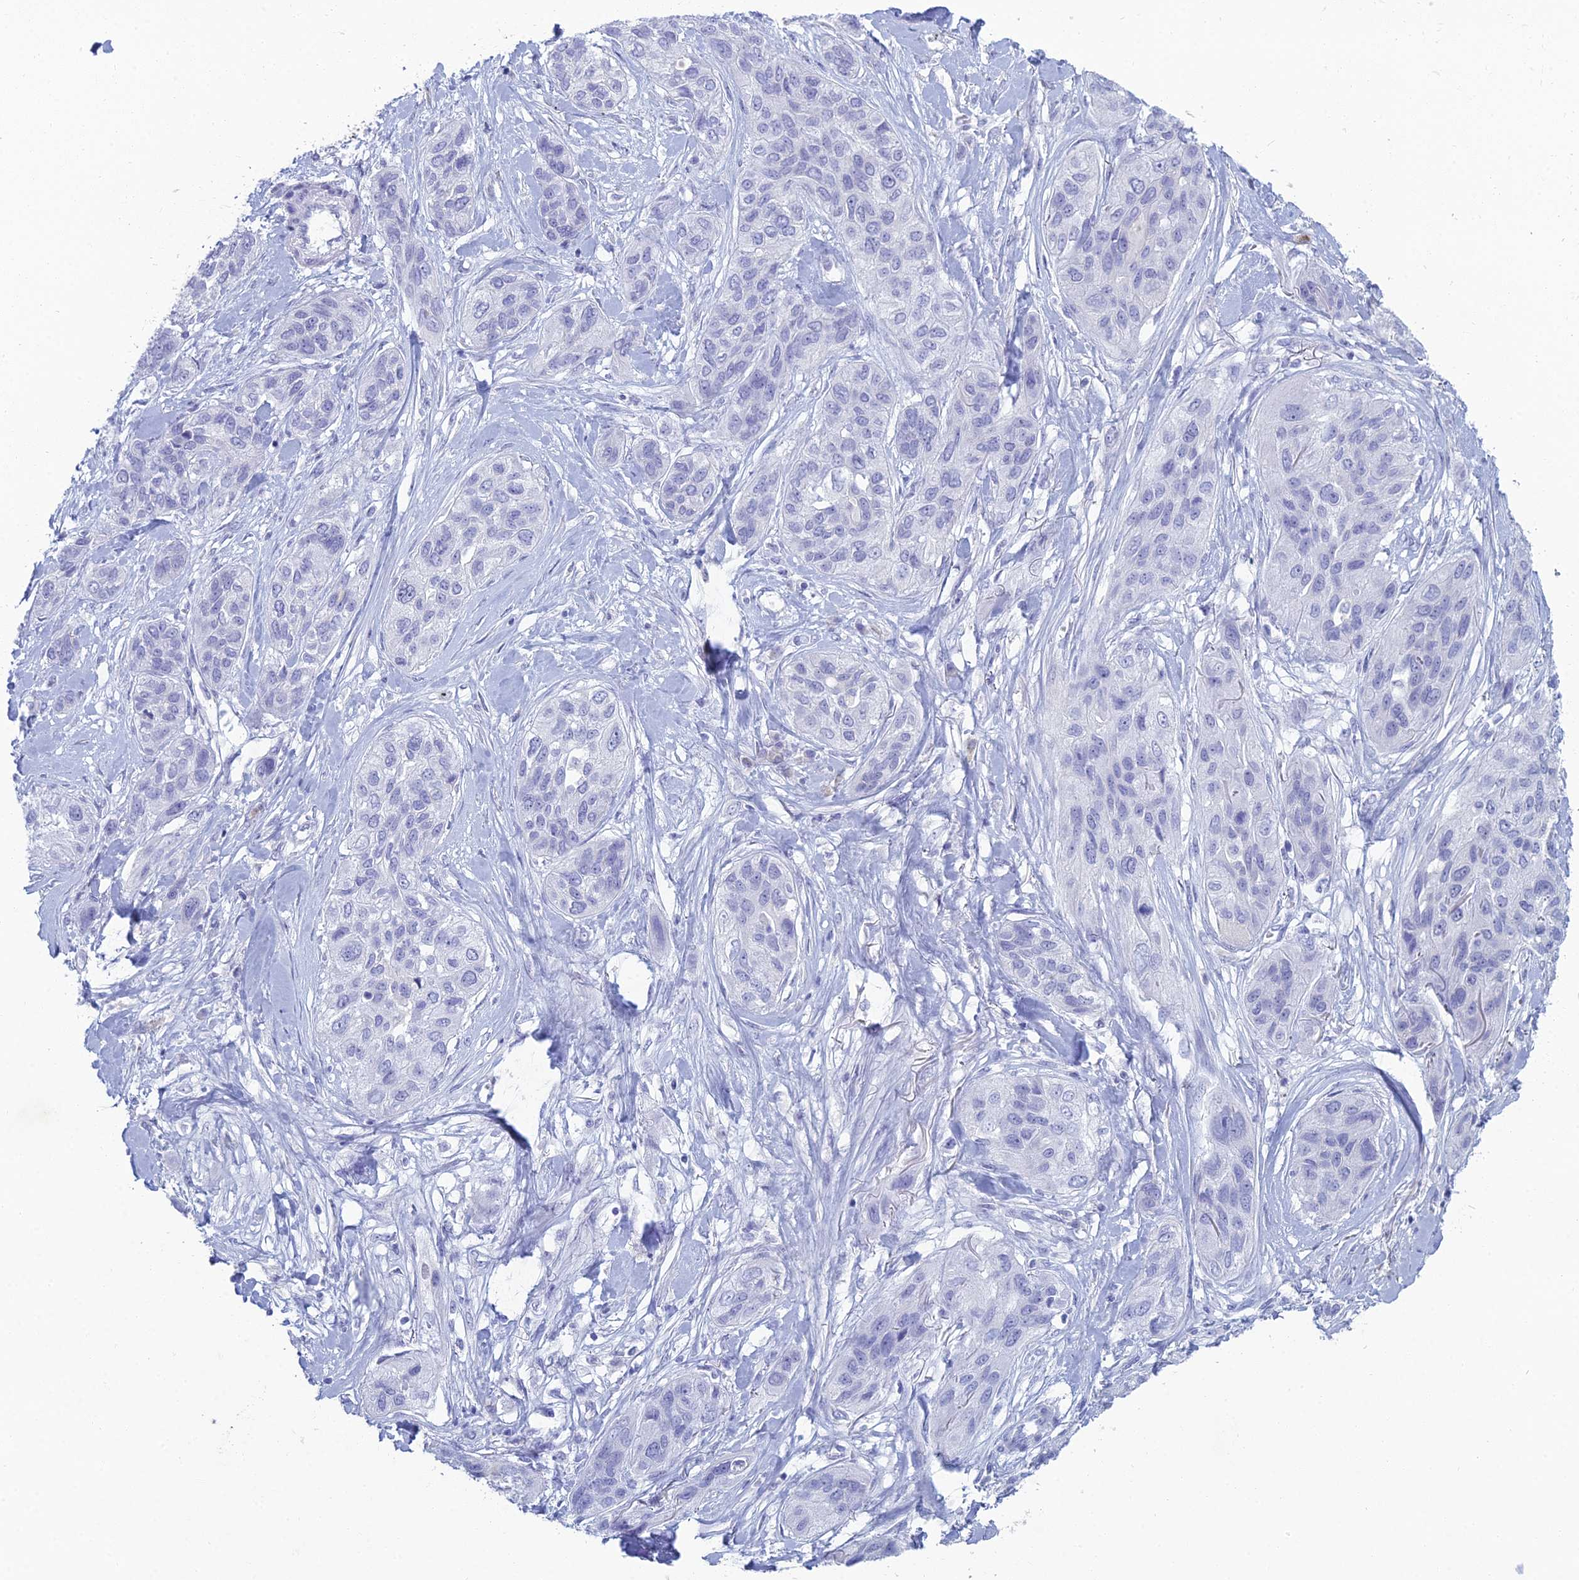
{"staining": {"intensity": "negative", "quantity": "none", "location": "none"}, "tissue": "lung cancer", "cell_type": "Tumor cells", "image_type": "cancer", "snomed": [{"axis": "morphology", "description": "Squamous cell carcinoma, NOS"}, {"axis": "topography", "description": "Lung"}], "caption": "An IHC photomicrograph of squamous cell carcinoma (lung) is shown. There is no staining in tumor cells of squamous cell carcinoma (lung).", "gene": "MUC13", "patient": {"sex": "female", "age": 70}}